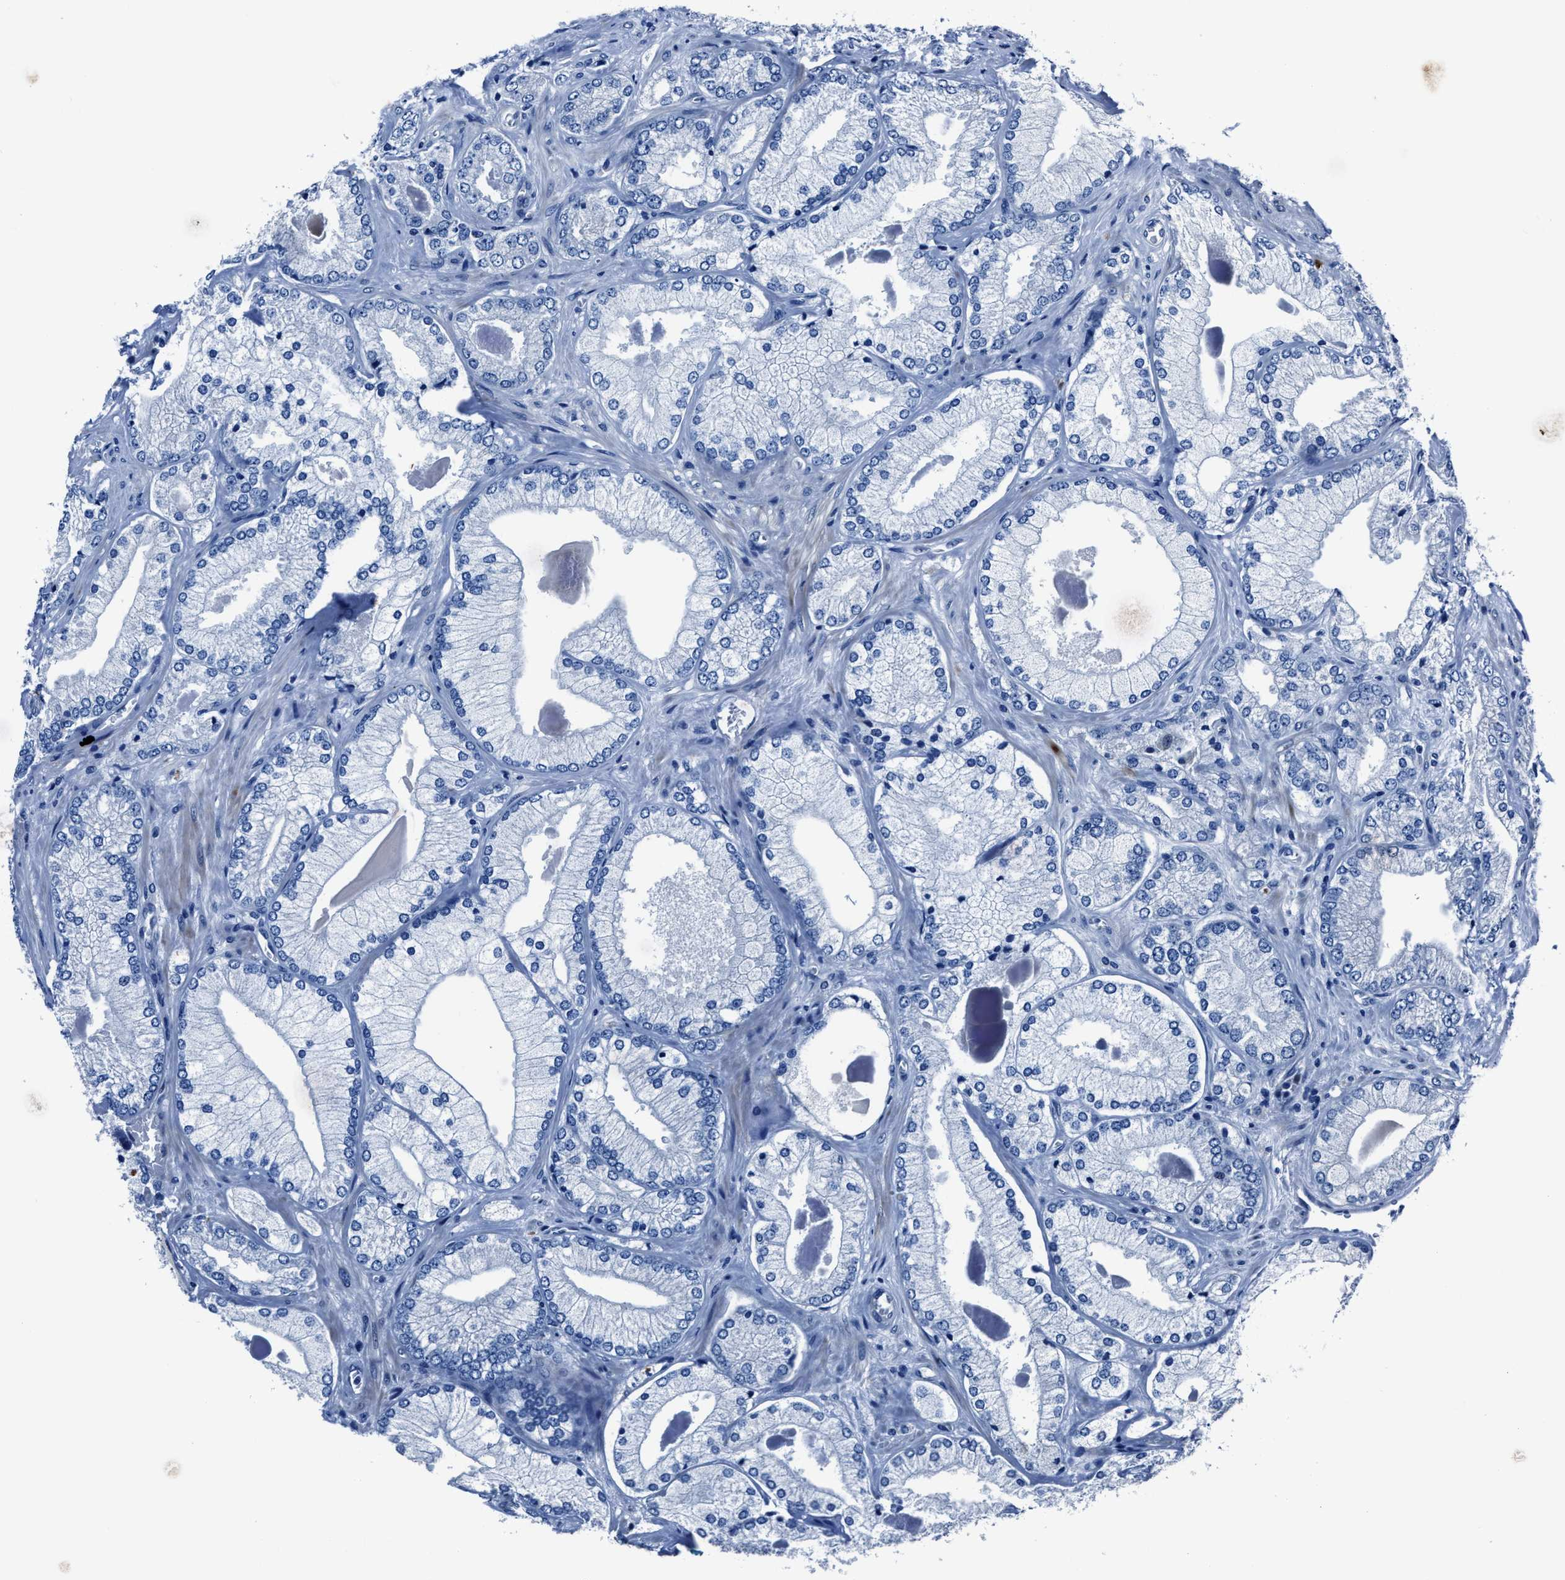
{"staining": {"intensity": "negative", "quantity": "none", "location": "none"}, "tissue": "prostate cancer", "cell_type": "Tumor cells", "image_type": "cancer", "snomed": [{"axis": "morphology", "description": "Adenocarcinoma, Low grade"}, {"axis": "topography", "description": "Prostate"}], "caption": "DAB immunohistochemical staining of human adenocarcinoma (low-grade) (prostate) demonstrates no significant expression in tumor cells.", "gene": "NACAD", "patient": {"sex": "male", "age": 65}}